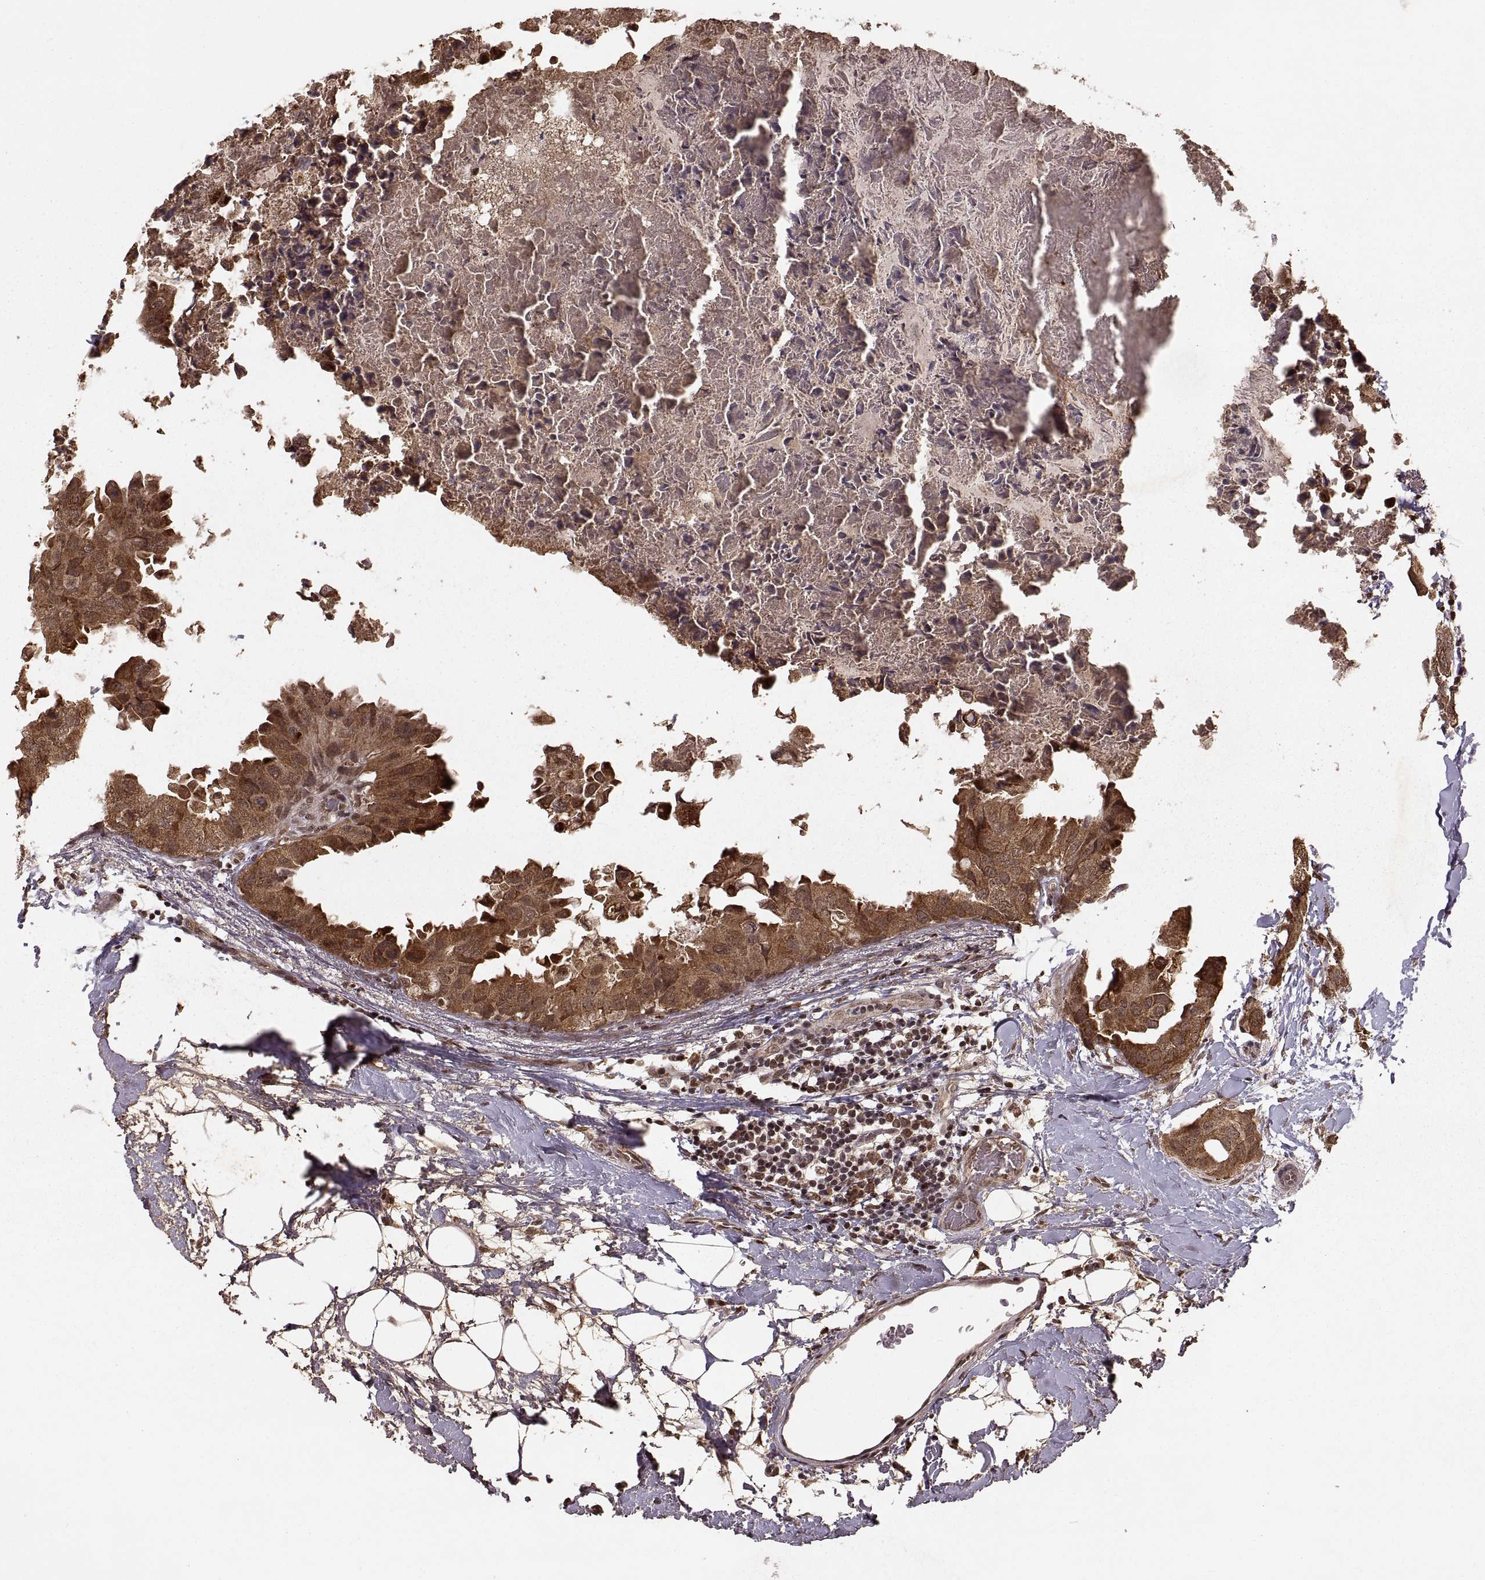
{"staining": {"intensity": "moderate", "quantity": ">75%", "location": "cytoplasmic/membranous"}, "tissue": "breast cancer", "cell_type": "Tumor cells", "image_type": "cancer", "snomed": [{"axis": "morphology", "description": "Normal tissue, NOS"}, {"axis": "morphology", "description": "Duct carcinoma"}, {"axis": "topography", "description": "Breast"}], "caption": "Tumor cells show medium levels of moderate cytoplasmic/membranous staining in about >75% of cells in breast invasive ductal carcinoma.", "gene": "RFT1", "patient": {"sex": "female", "age": 40}}